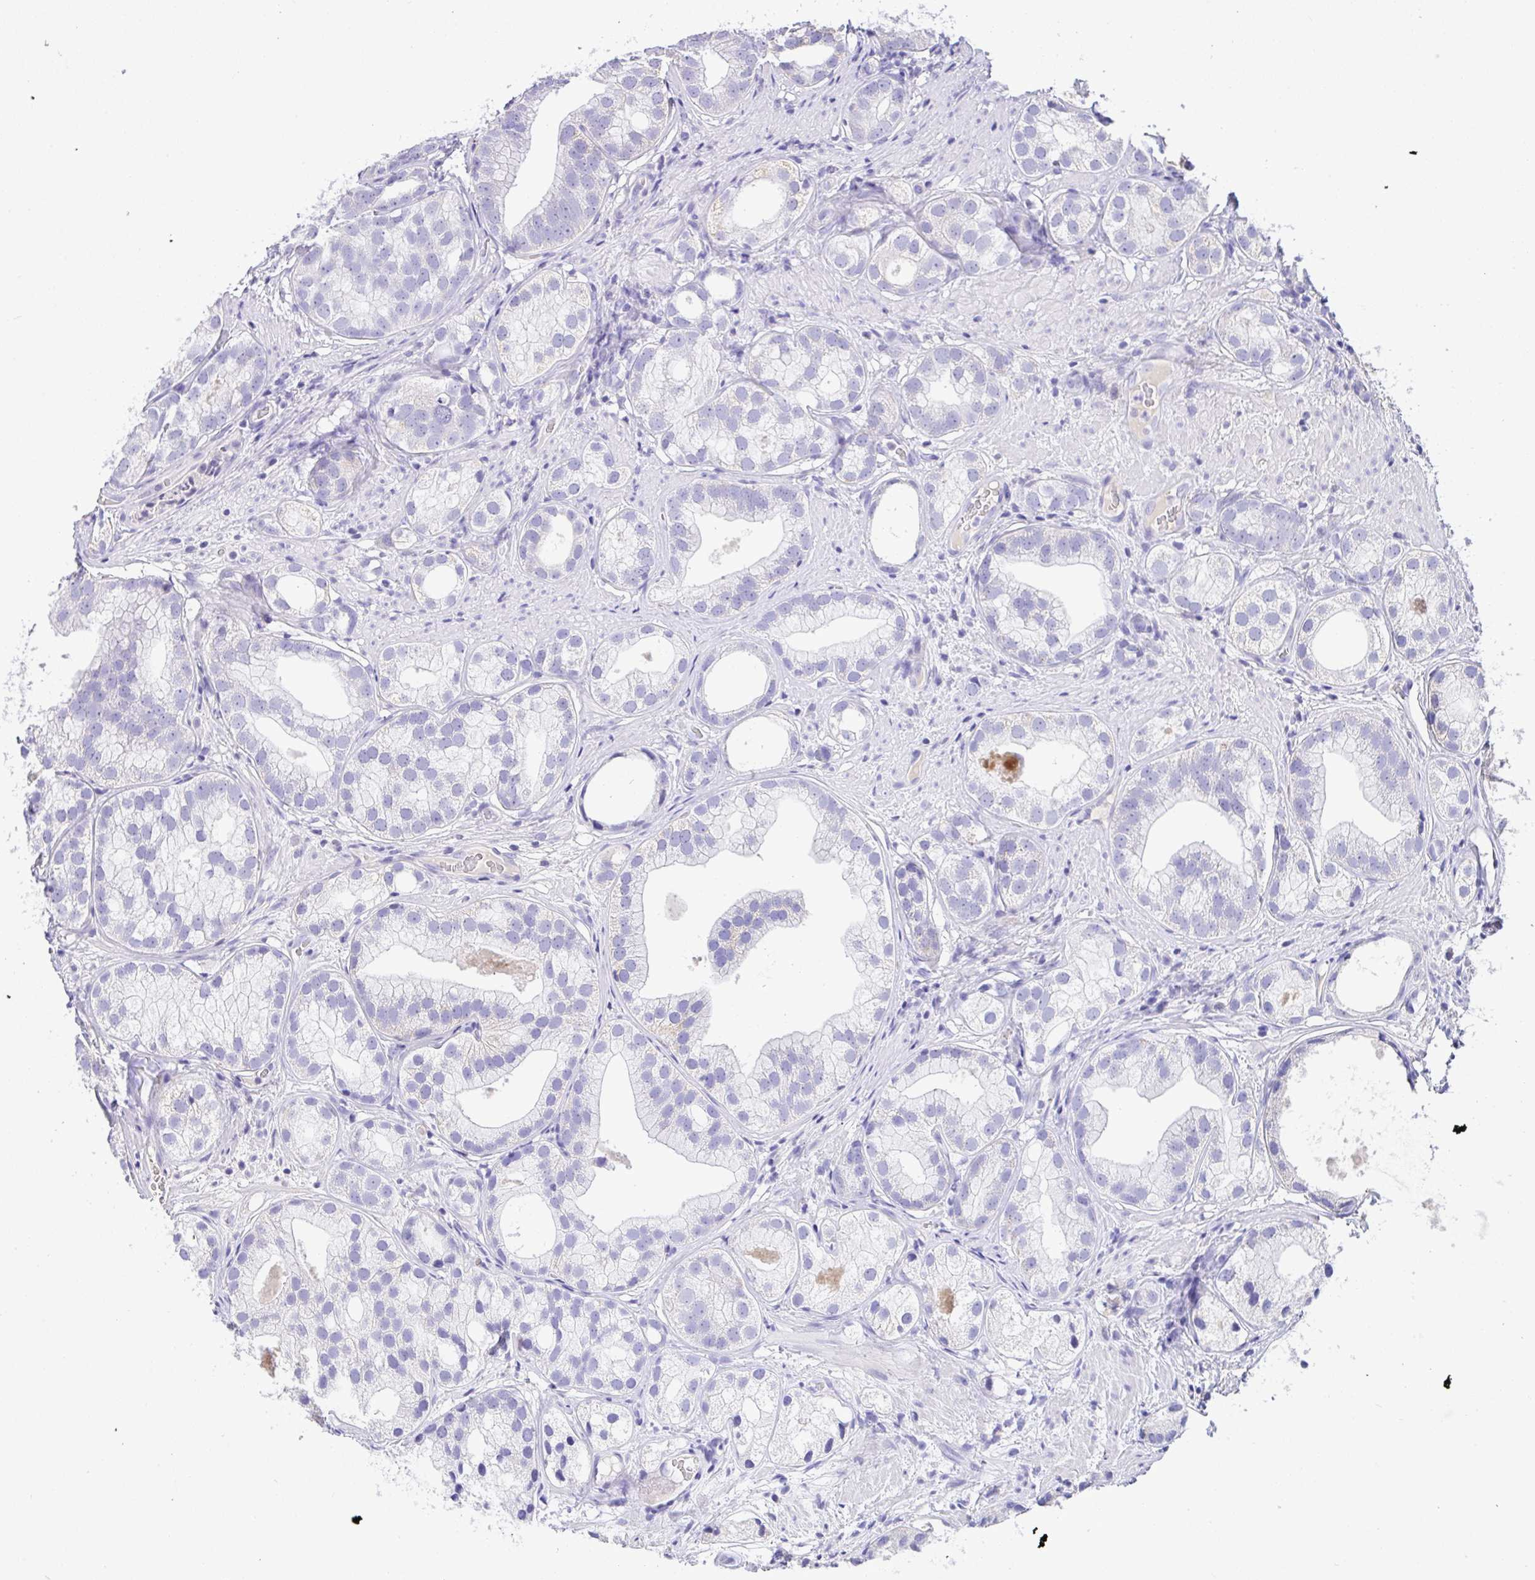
{"staining": {"intensity": "negative", "quantity": "none", "location": "none"}, "tissue": "prostate cancer", "cell_type": "Tumor cells", "image_type": "cancer", "snomed": [{"axis": "morphology", "description": "Adenocarcinoma, High grade"}, {"axis": "topography", "description": "Prostate"}], "caption": "A photomicrograph of prostate cancer stained for a protein demonstrates no brown staining in tumor cells.", "gene": "CA10", "patient": {"sex": "male", "age": 82}}